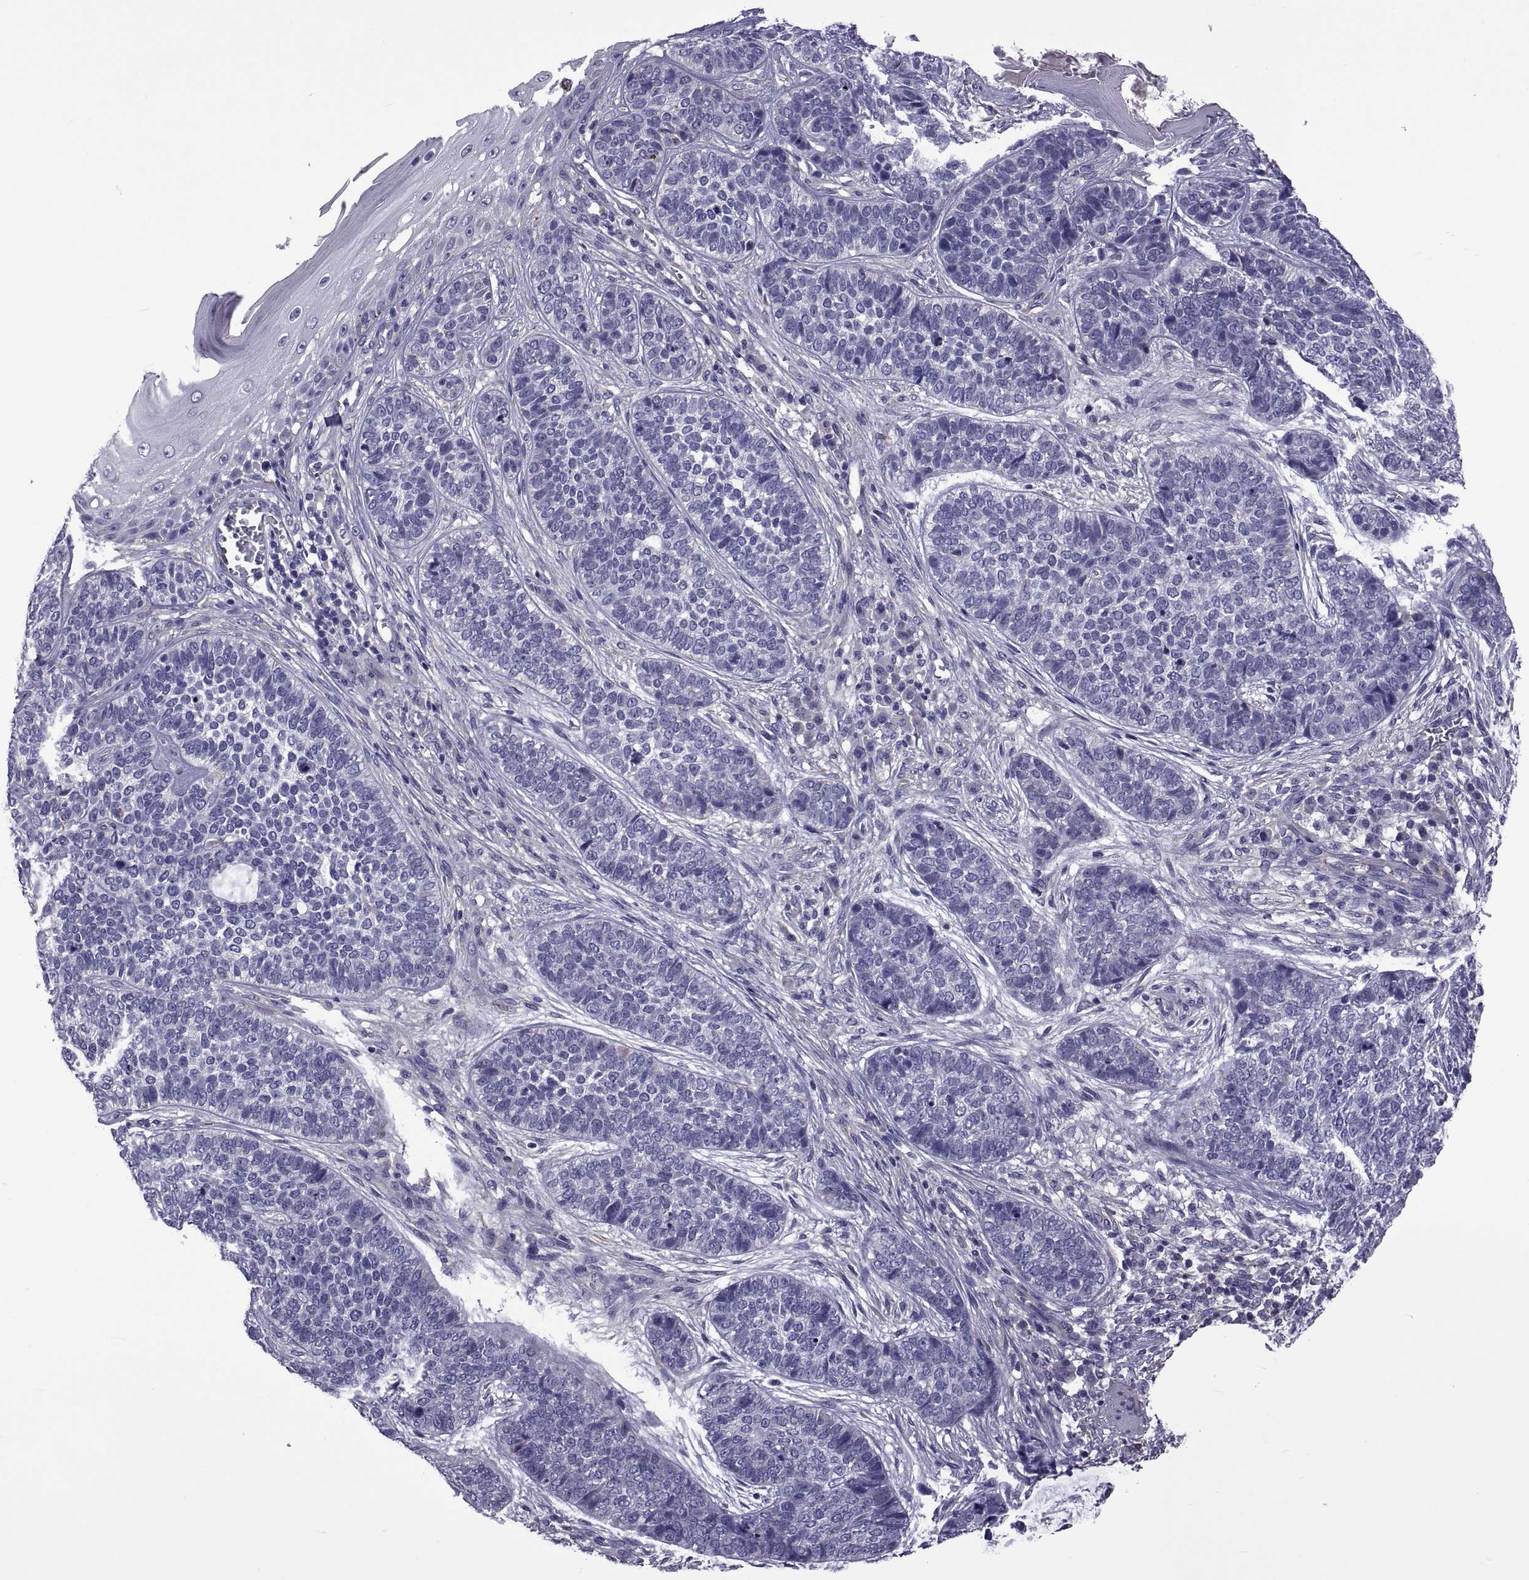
{"staining": {"intensity": "negative", "quantity": "none", "location": "none"}, "tissue": "skin cancer", "cell_type": "Tumor cells", "image_type": "cancer", "snomed": [{"axis": "morphology", "description": "Basal cell carcinoma"}, {"axis": "topography", "description": "Skin"}], "caption": "A histopathology image of human skin basal cell carcinoma is negative for staining in tumor cells.", "gene": "TMC3", "patient": {"sex": "female", "age": 69}}